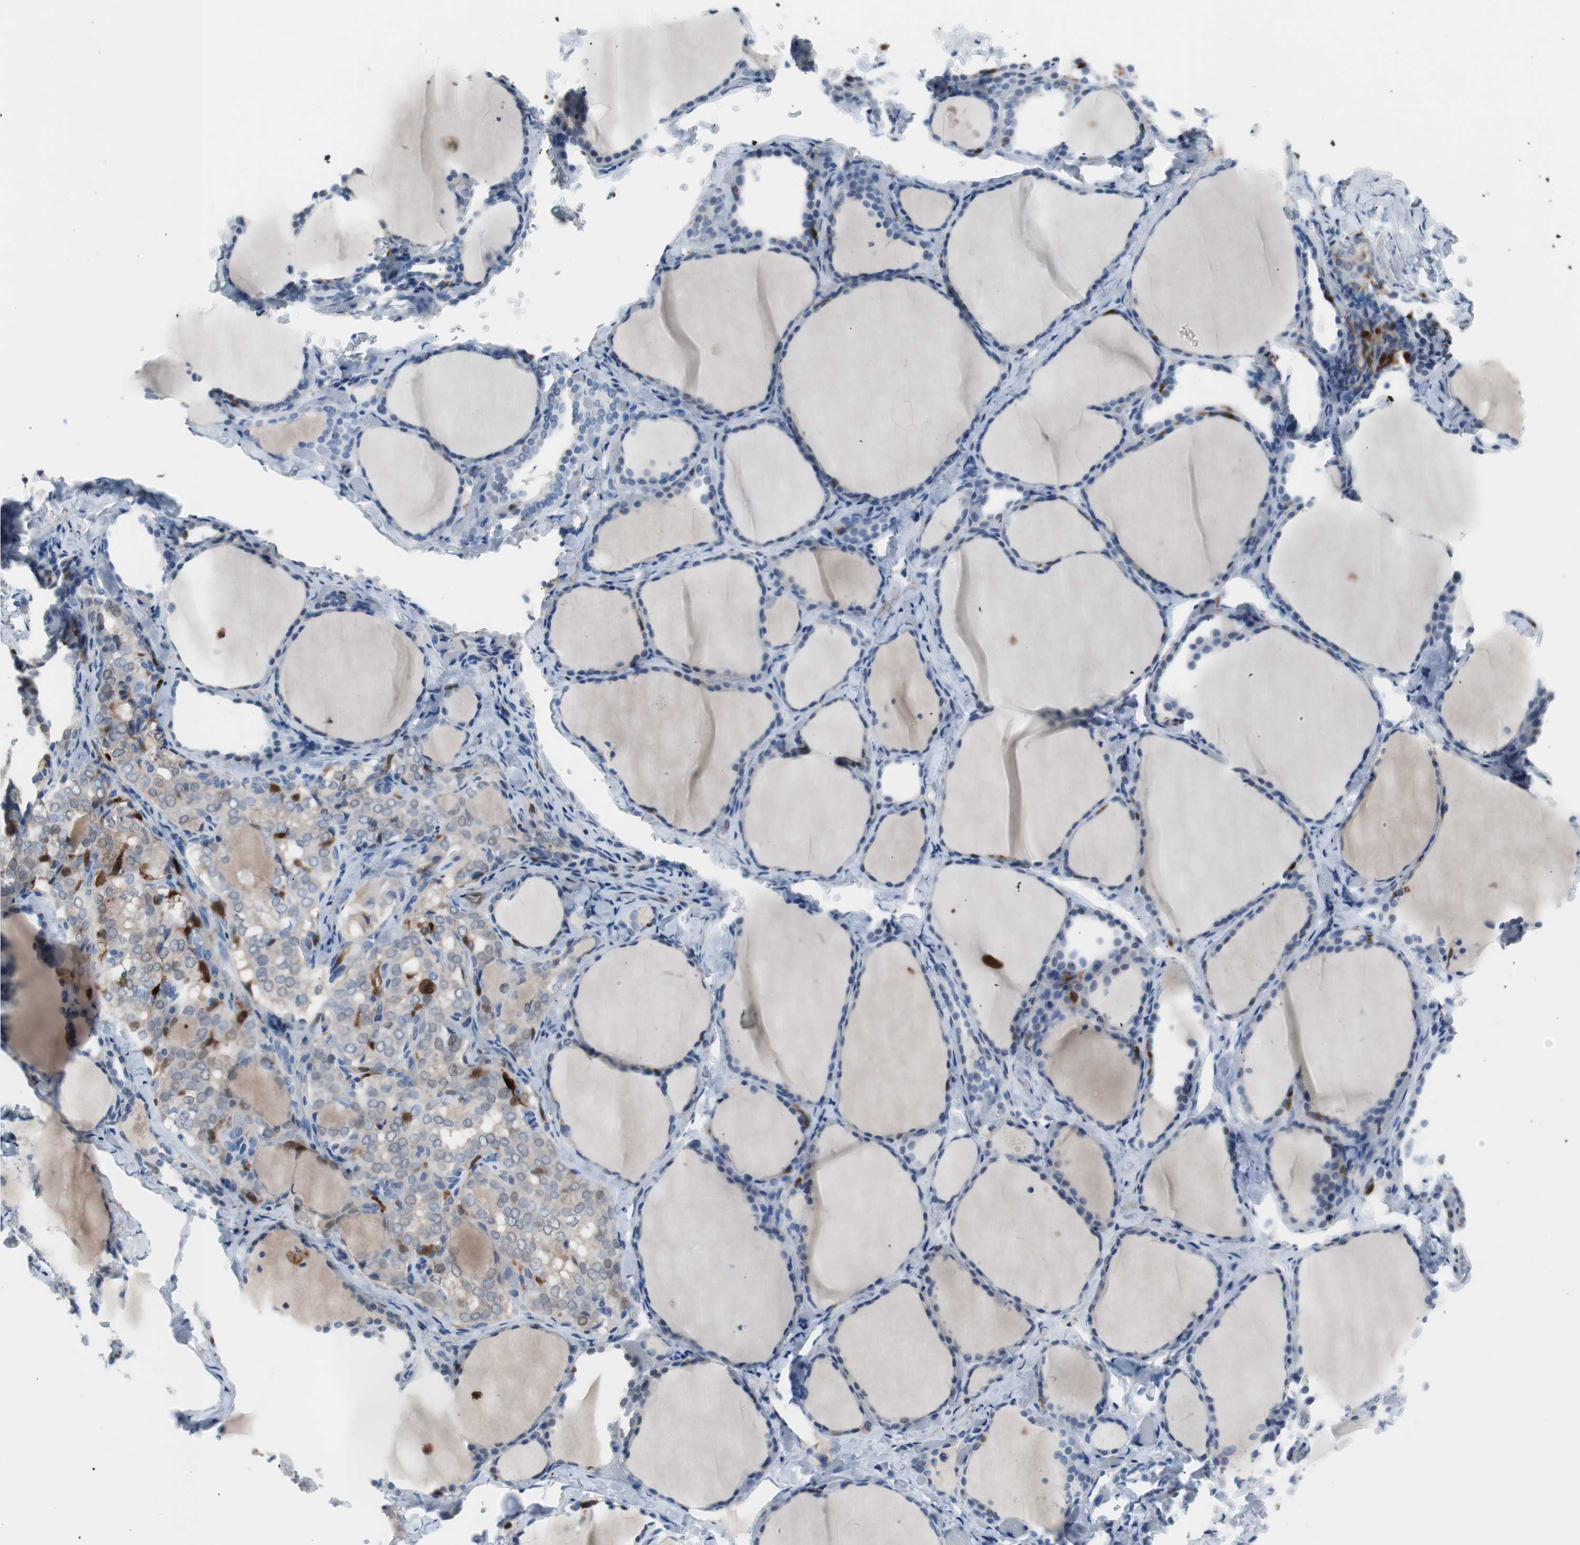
{"staining": {"intensity": "negative", "quantity": "none", "location": "none"}, "tissue": "thyroid gland", "cell_type": "Glandular cells", "image_type": "normal", "snomed": [{"axis": "morphology", "description": "Normal tissue, NOS"}, {"axis": "morphology", "description": "Papillary adenocarcinoma, NOS"}, {"axis": "topography", "description": "Thyroid gland"}], "caption": "Human thyroid gland stained for a protein using IHC exhibits no positivity in glandular cells.", "gene": "IL18", "patient": {"sex": "female", "age": 30}}